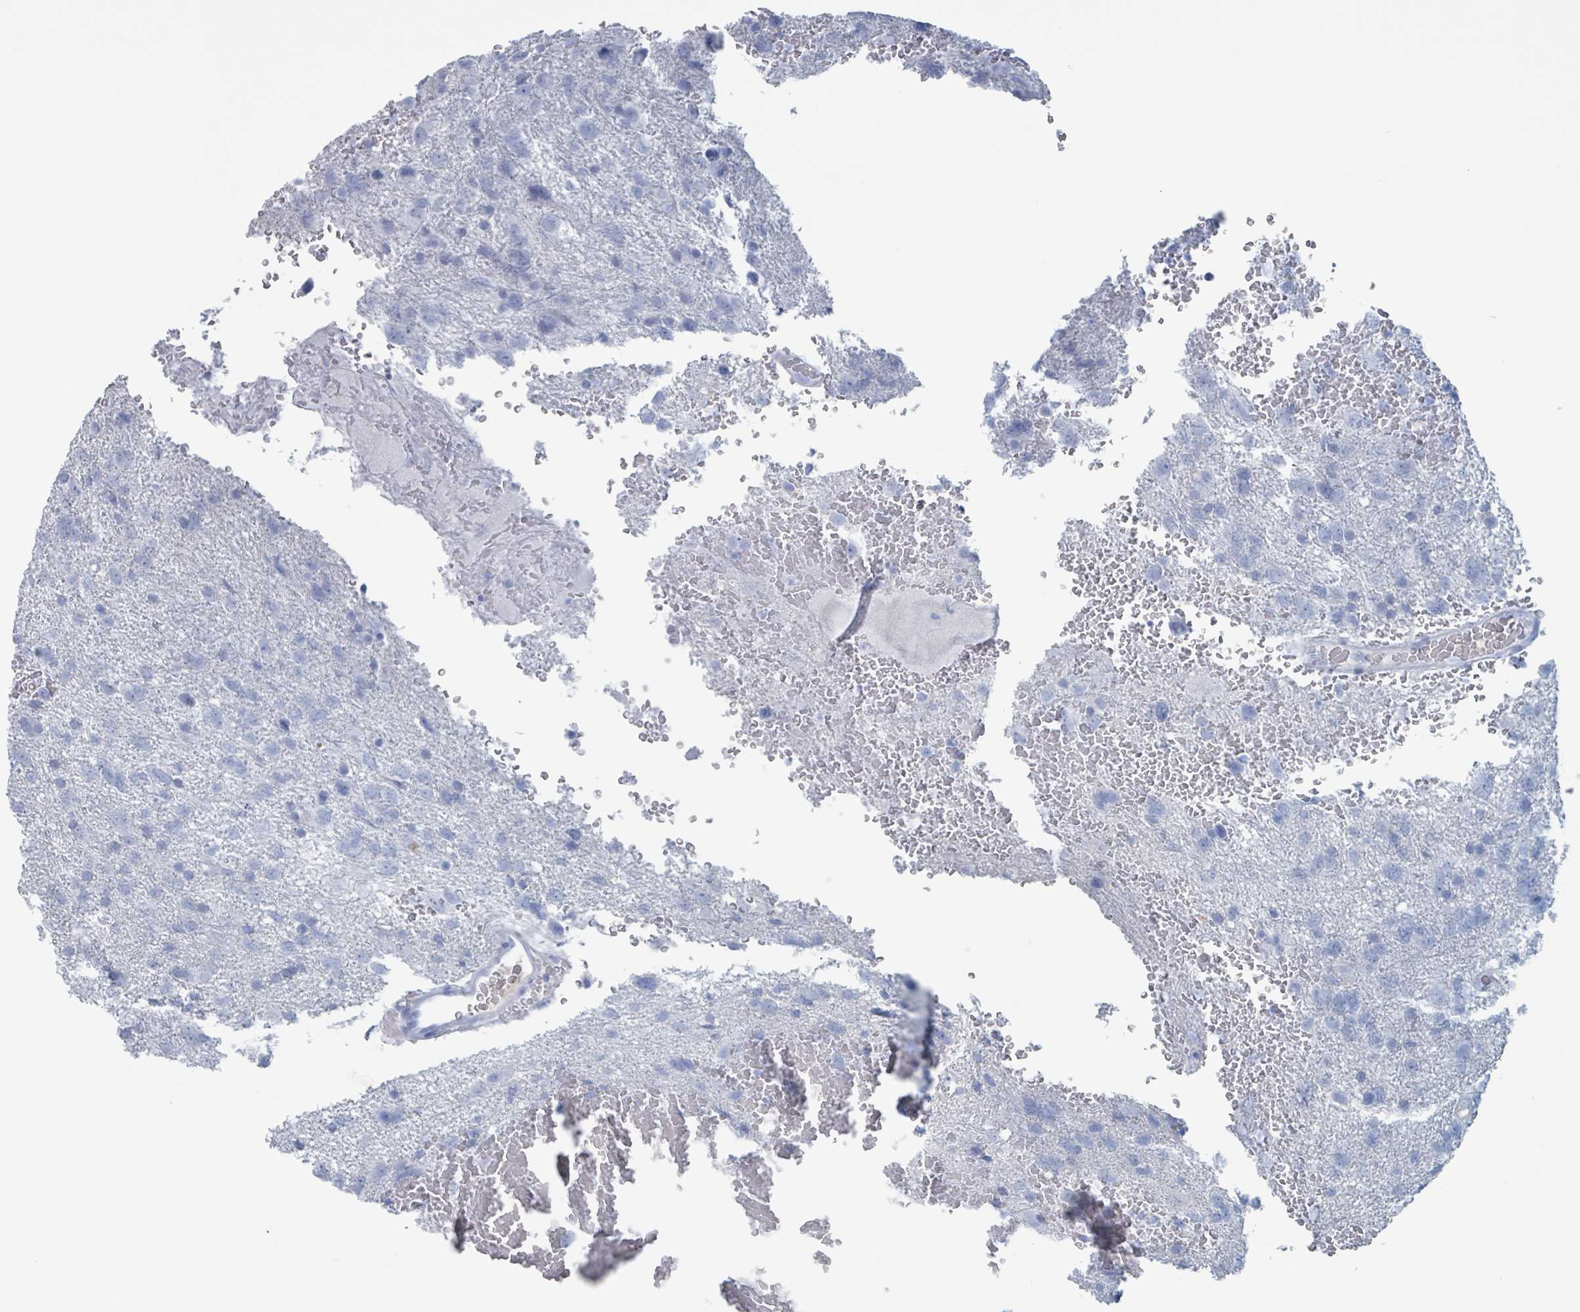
{"staining": {"intensity": "negative", "quantity": "none", "location": "none"}, "tissue": "glioma", "cell_type": "Tumor cells", "image_type": "cancer", "snomed": [{"axis": "morphology", "description": "Glioma, malignant, High grade"}, {"axis": "topography", "description": "Brain"}], "caption": "Tumor cells show no significant staining in glioma.", "gene": "KLK4", "patient": {"sex": "male", "age": 61}}